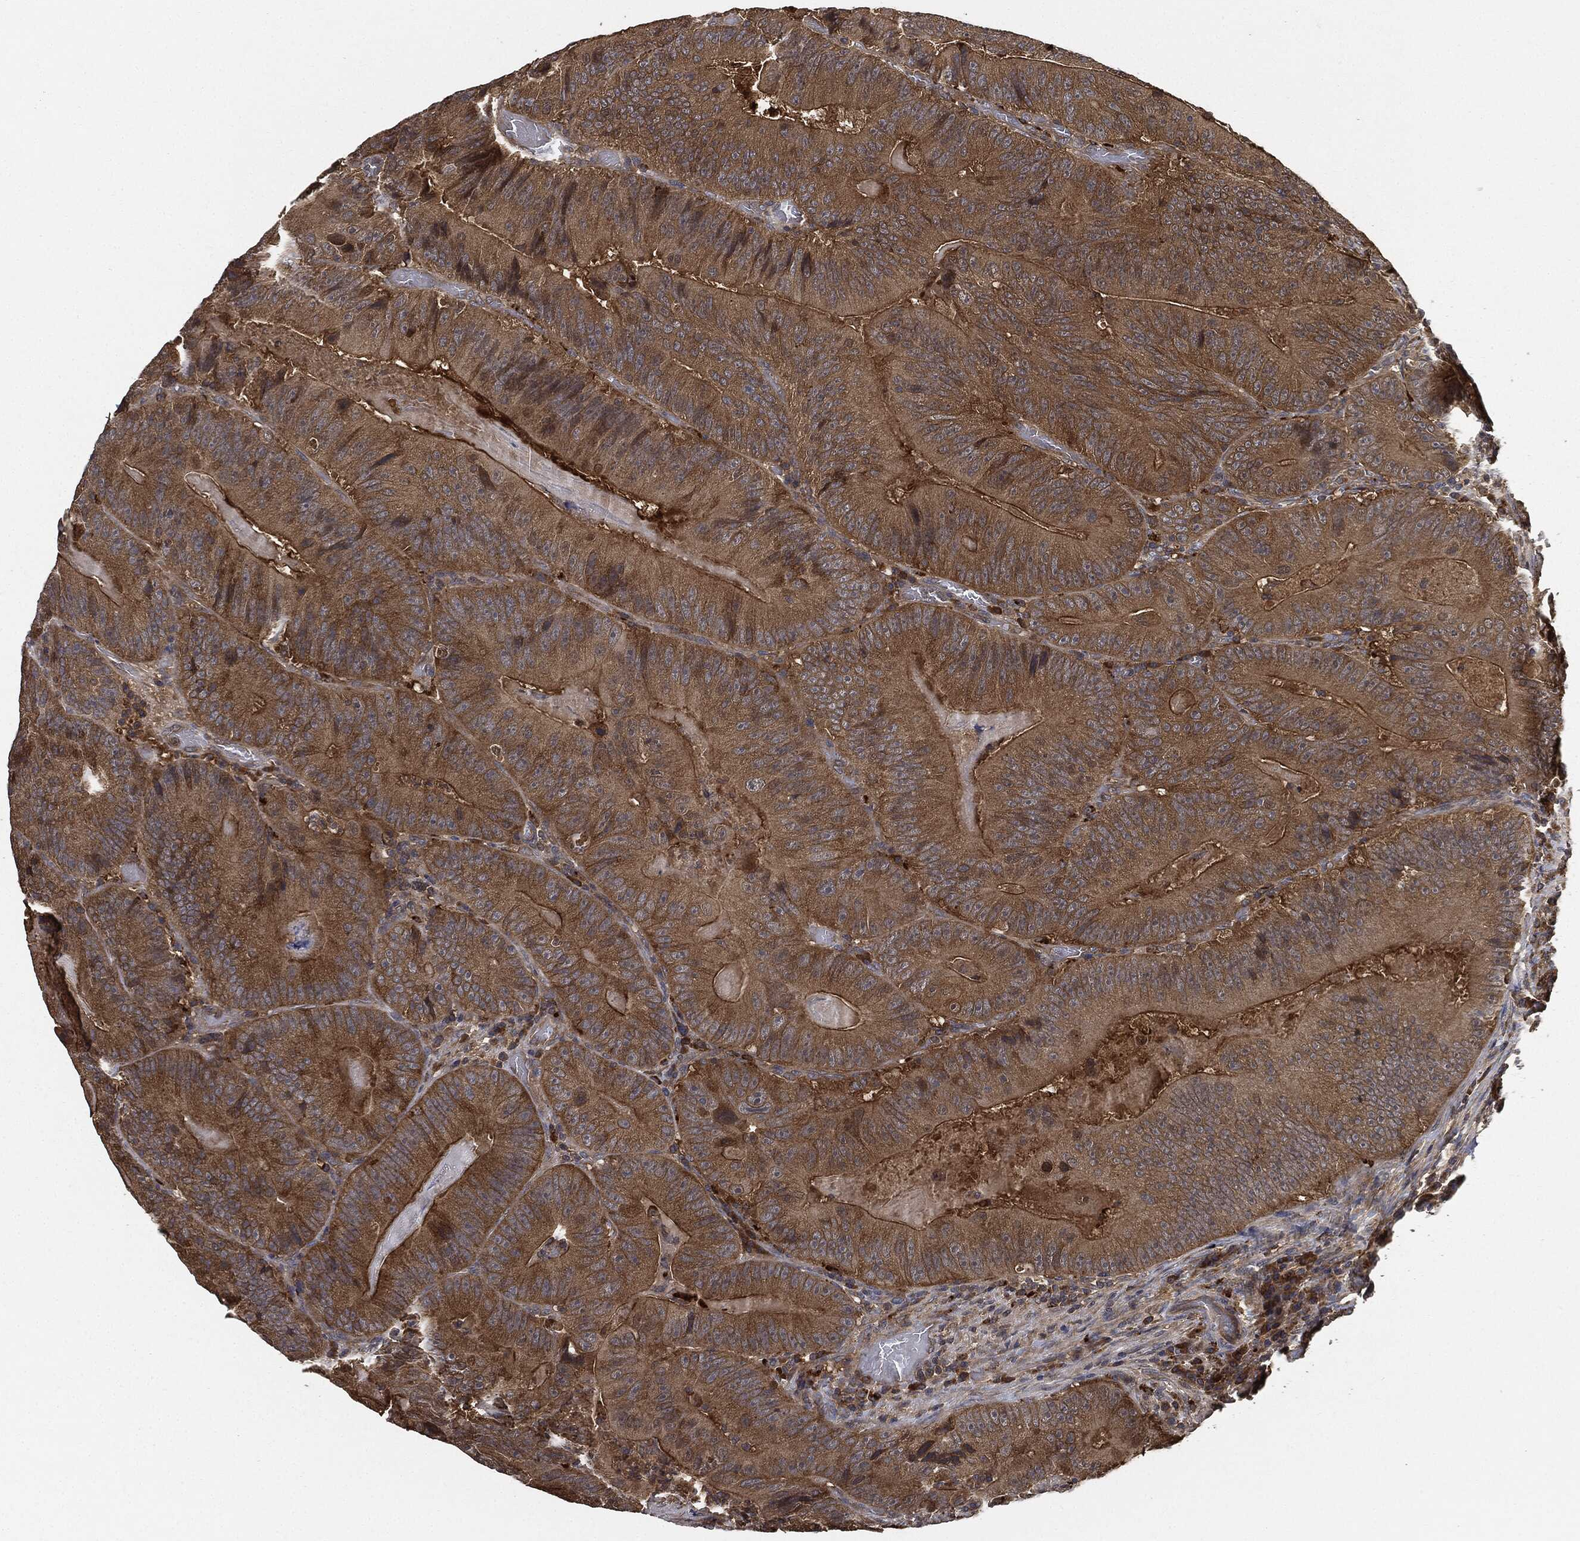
{"staining": {"intensity": "moderate", "quantity": ">75%", "location": "cytoplasmic/membranous"}, "tissue": "colorectal cancer", "cell_type": "Tumor cells", "image_type": "cancer", "snomed": [{"axis": "morphology", "description": "Adenocarcinoma, NOS"}, {"axis": "topography", "description": "Colon"}], "caption": "An IHC image of tumor tissue is shown. Protein staining in brown labels moderate cytoplasmic/membranous positivity in colorectal cancer (adenocarcinoma) within tumor cells.", "gene": "BRAF", "patient": {"sex": "female", "age": 86}}